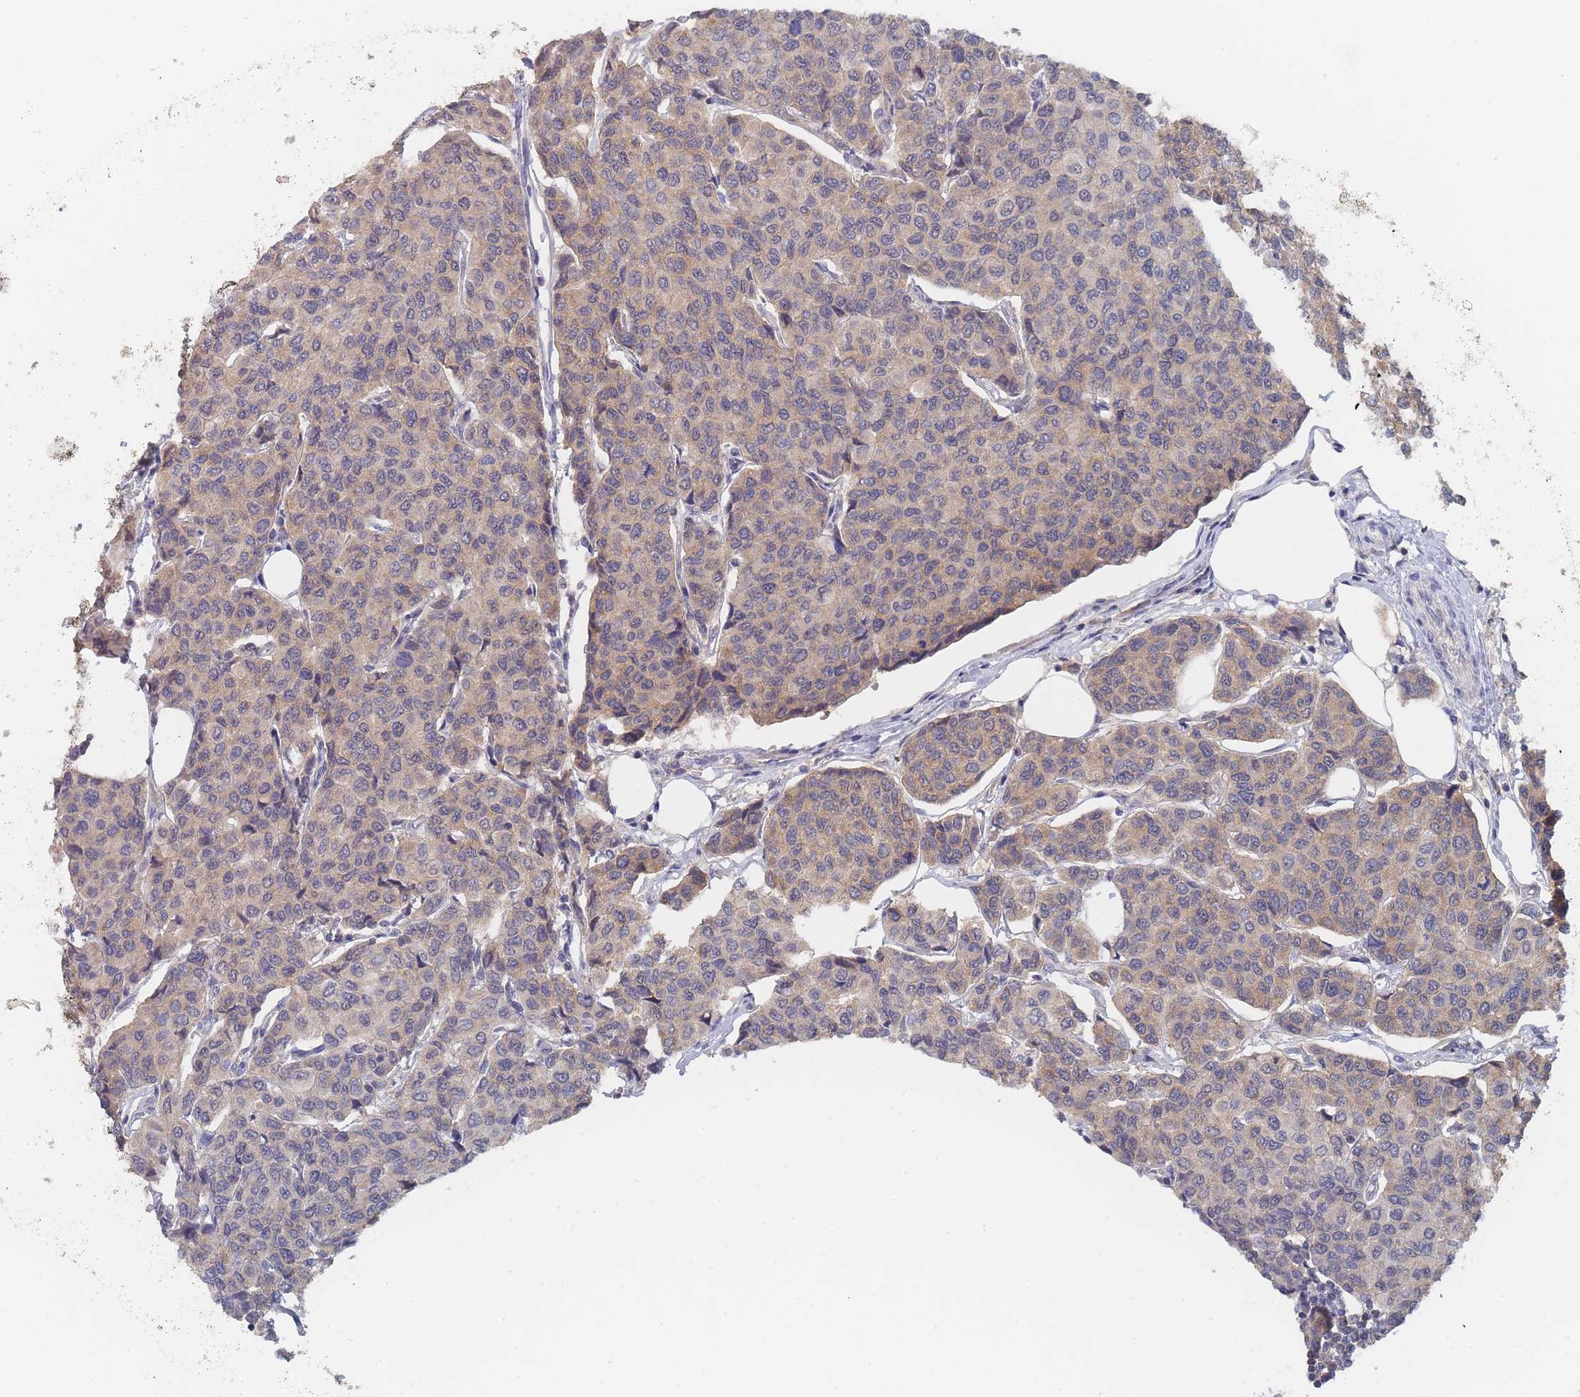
{"staining": {"intensity": "weak", "quantity": ">75%", "location": "cytoplasmic/membranous"}, "tissue": "breast cancer", "cell_type": "Tumor cells", "image_type": "cancer", "snomed": [{"axis": "morphology", "description": "Duct carcinoma"}, {"axis": "topography", "description": "Breast"}], "caption": "Protein staining demonstrates weak cytoplasmic/membranous positivity in approximately >75% of tumor cells in breast cancer (infiltrating ductal carcinoma).", "gene": "PPP6C", "patient": {"sex": "female", "age": 55}}